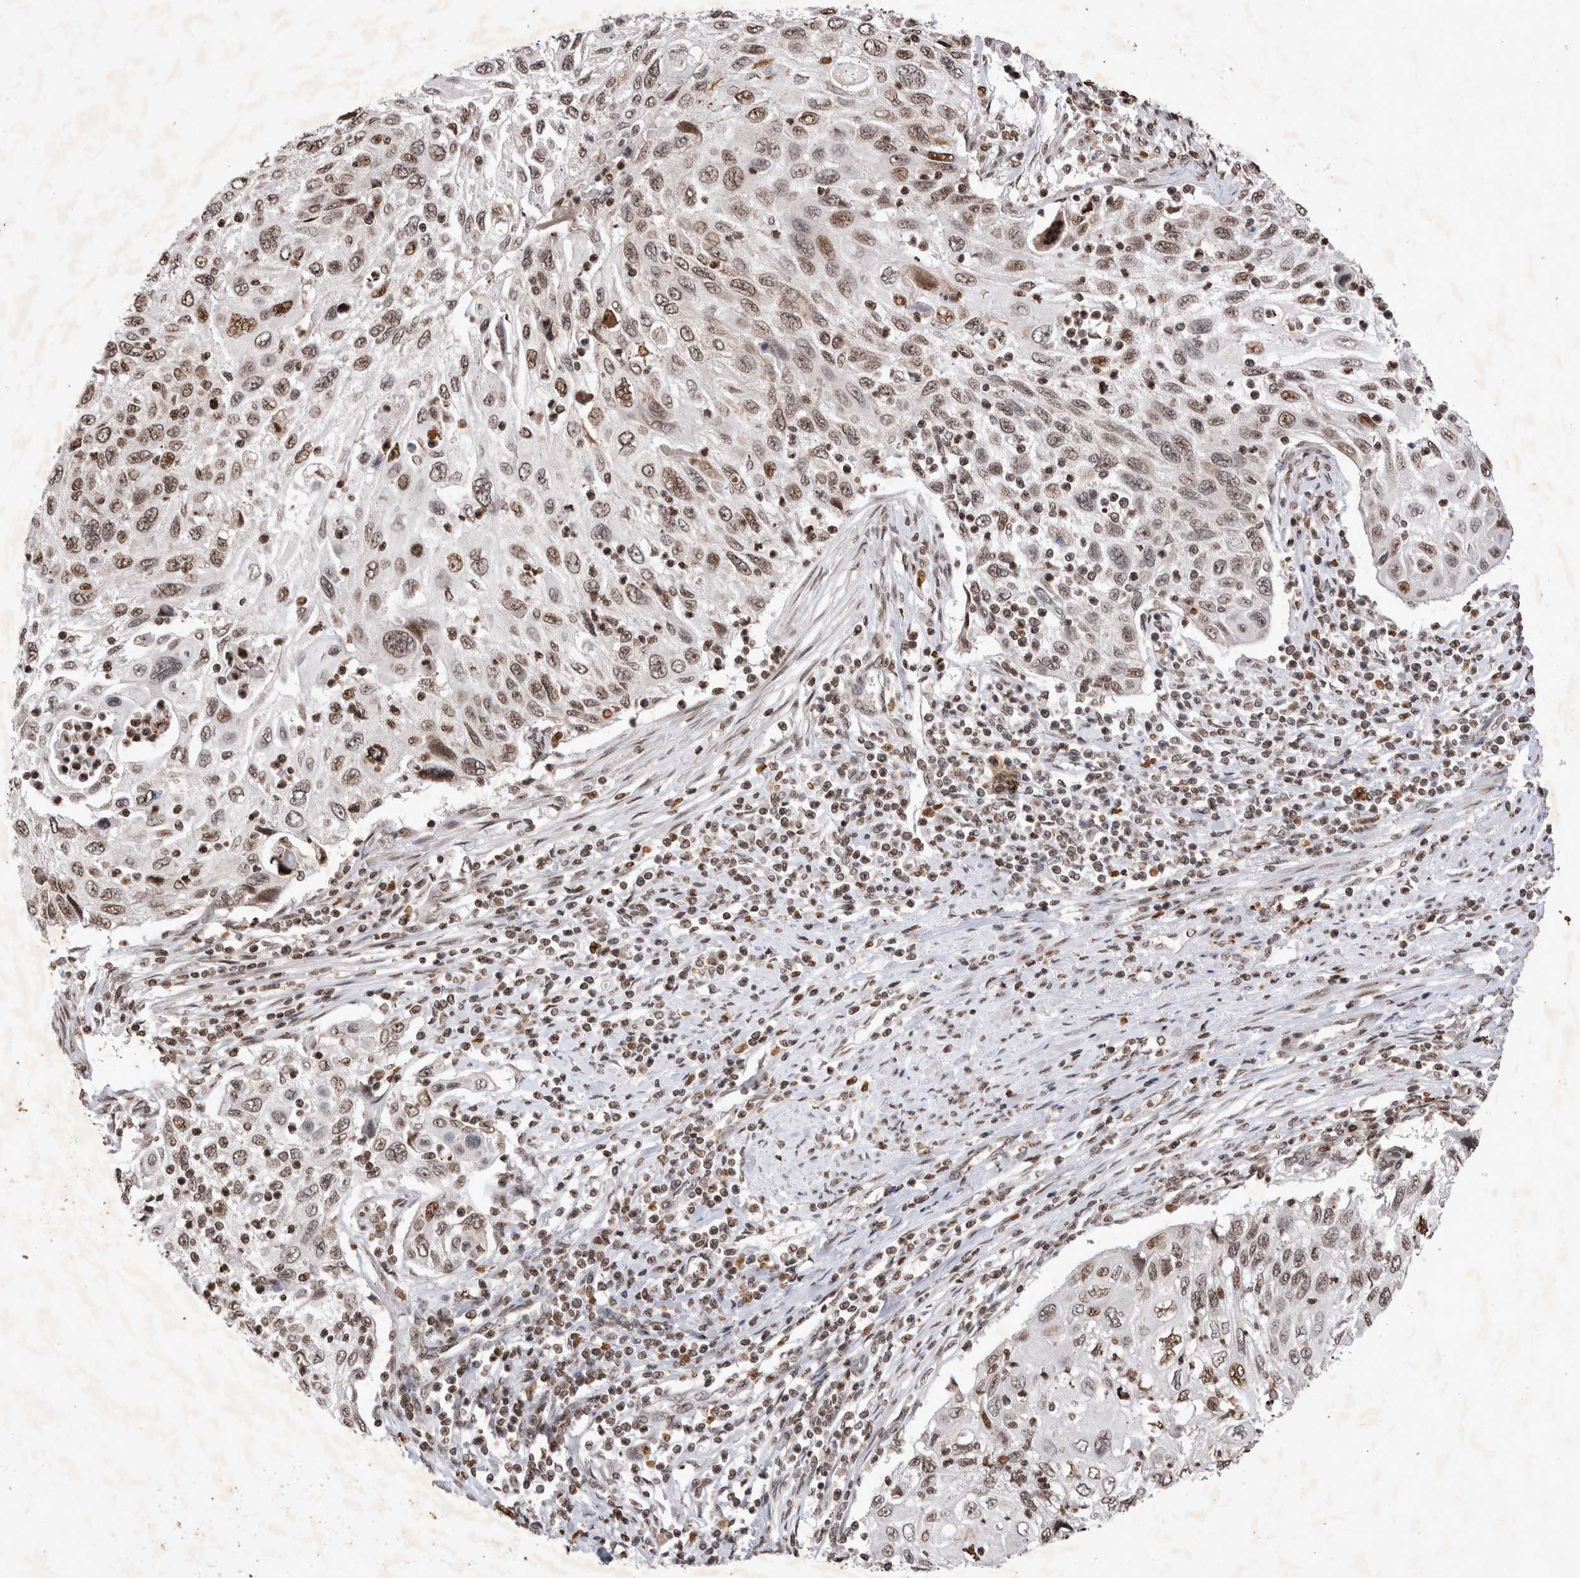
{"staining": {"intensity": "moderate", "quantity": ">75%", "location": "nuclear"}, "tissue": "cervical cancer", "cell_type": "Tumor cells", "image_type": "cancer", "snomed": [{"axis": "morphology", "description": "Squamous cell carcinoma, NOS"}, {"axis": "topography", "description": "Cervix"}], "caption": "Approximately >75% of tumor cells in human cervical cancer reveal moderate nuclear protein positivity as visualized by brown immunohistochemical staining.", "gene": "STK11", "patient": {"sex": "female", "age": 70}}